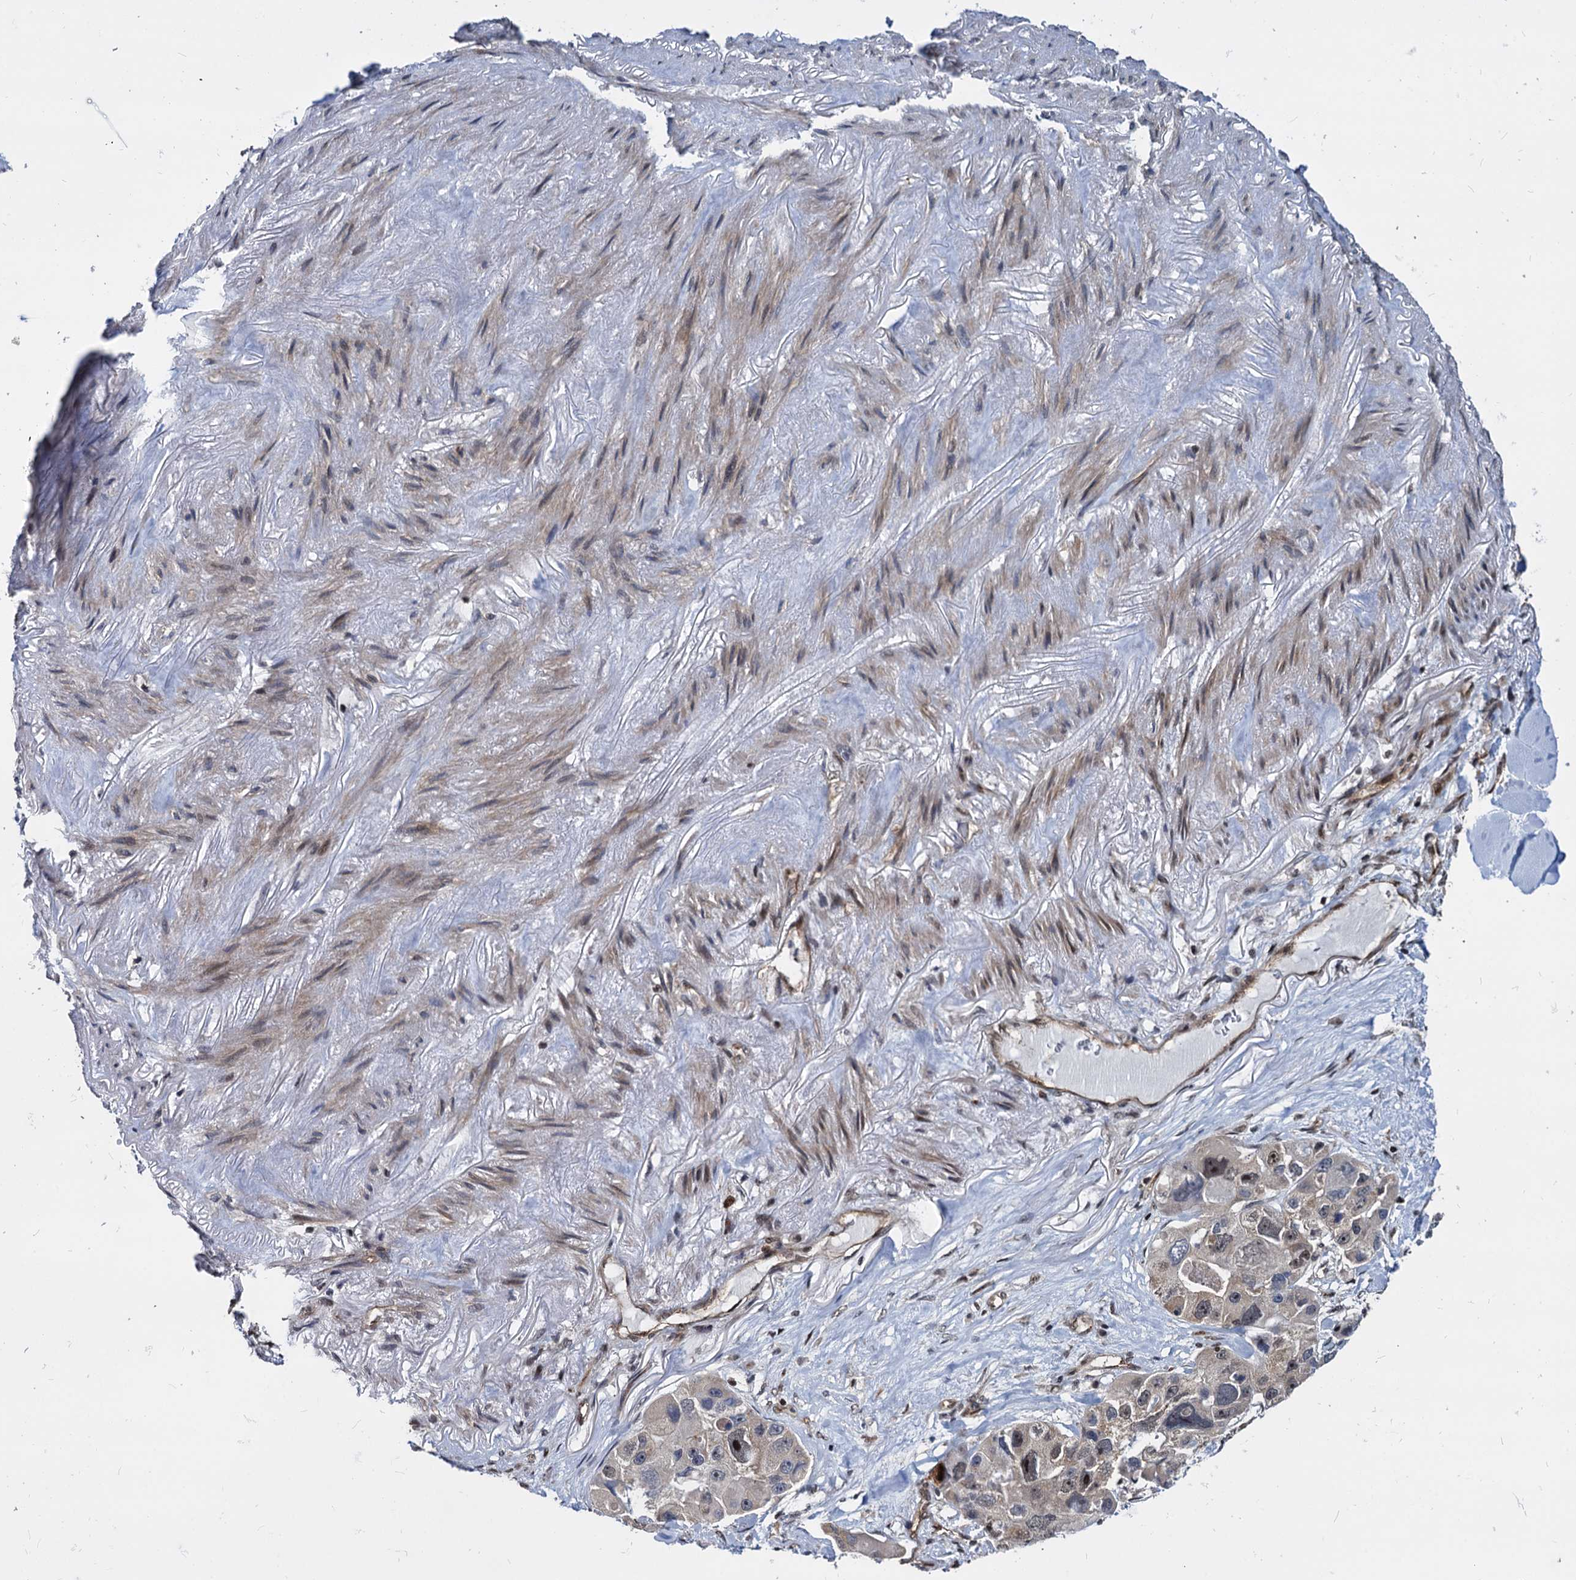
{"staining": {"intensity": "weak", "quantity": "25%-75%", "location": "nuclear"}, "tissue": "lung cancer", "cell_type": "Tumor cells", "image_type": "cancer", "snomed": [{"axis": "morphology", "description": "Adenocarcinoma, NOS"}, {"axis": "topography", "description": "Lung"}], "caption": "This micrograph demonstrates IHC staining of human lung cancer (adenocarcinoma), with low weak nuclear expression in about 25%-75% of tumor cells.", "gene": "UBLCP1", "patient": {"sex": "female", "age": 54}}